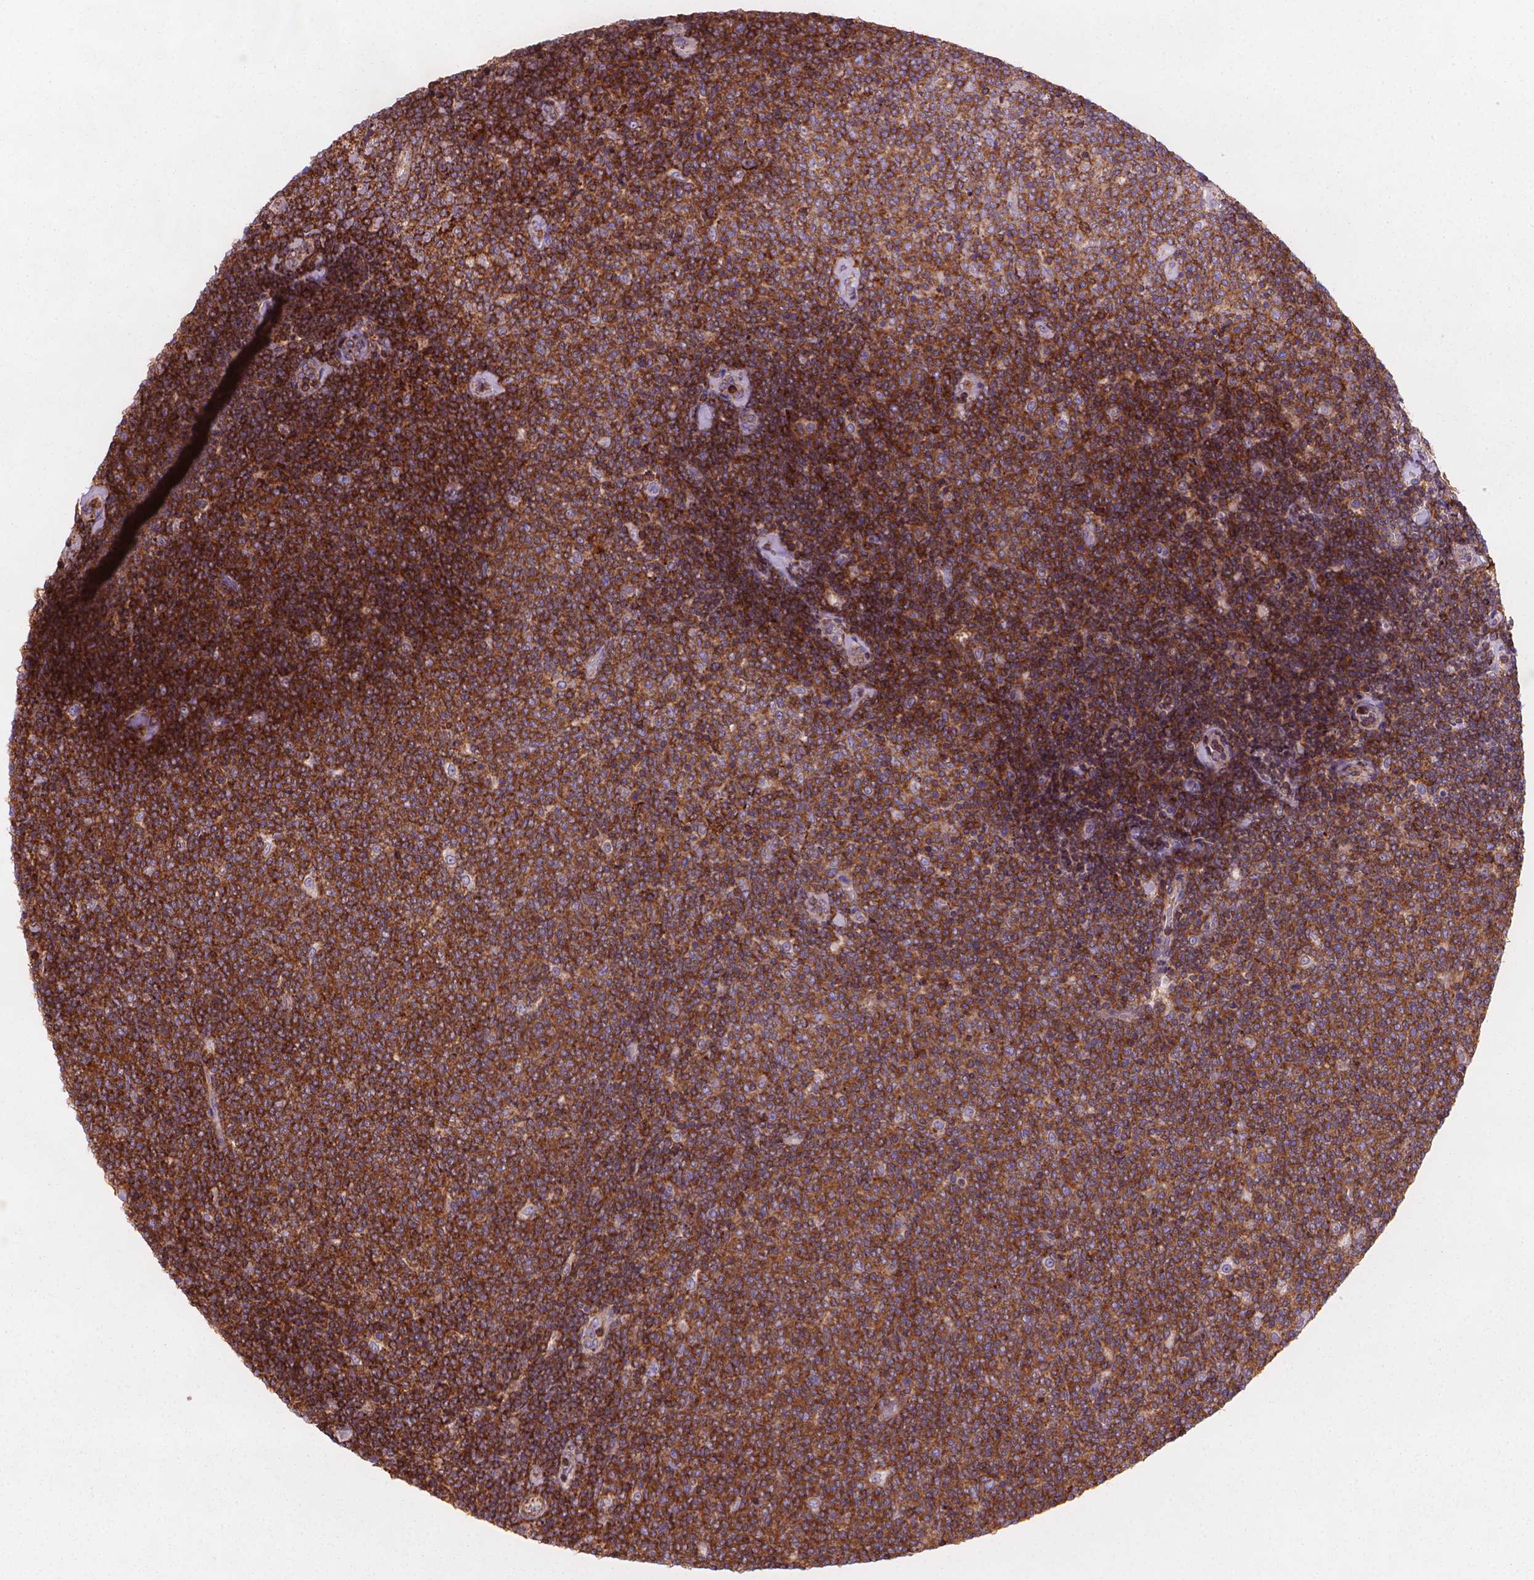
{"staining": {"intensity": "strong", "quantity": ">75%", "location": "cytoplasmic/membranous"}, "tissue": "lymphoma", "cell_type": "Tumor cells", "image_type": "cancer", "snomed": [{"axis": "morphology", "description": "Malignant lymphoma, non-Hodgkin's type, Low grade"}, {"axis": "topography", "description": "Lymph node"}], "caption": "This histopathology image exhibits lymphoma stained with IHC to label a protein in brown. The cytoplasmic/membranous of tumor cells show strong positivity for the protein. Nuclei are counter-stained blue.", "gene": "PATJ", "patient": {"sex": "male", "age": 52}}